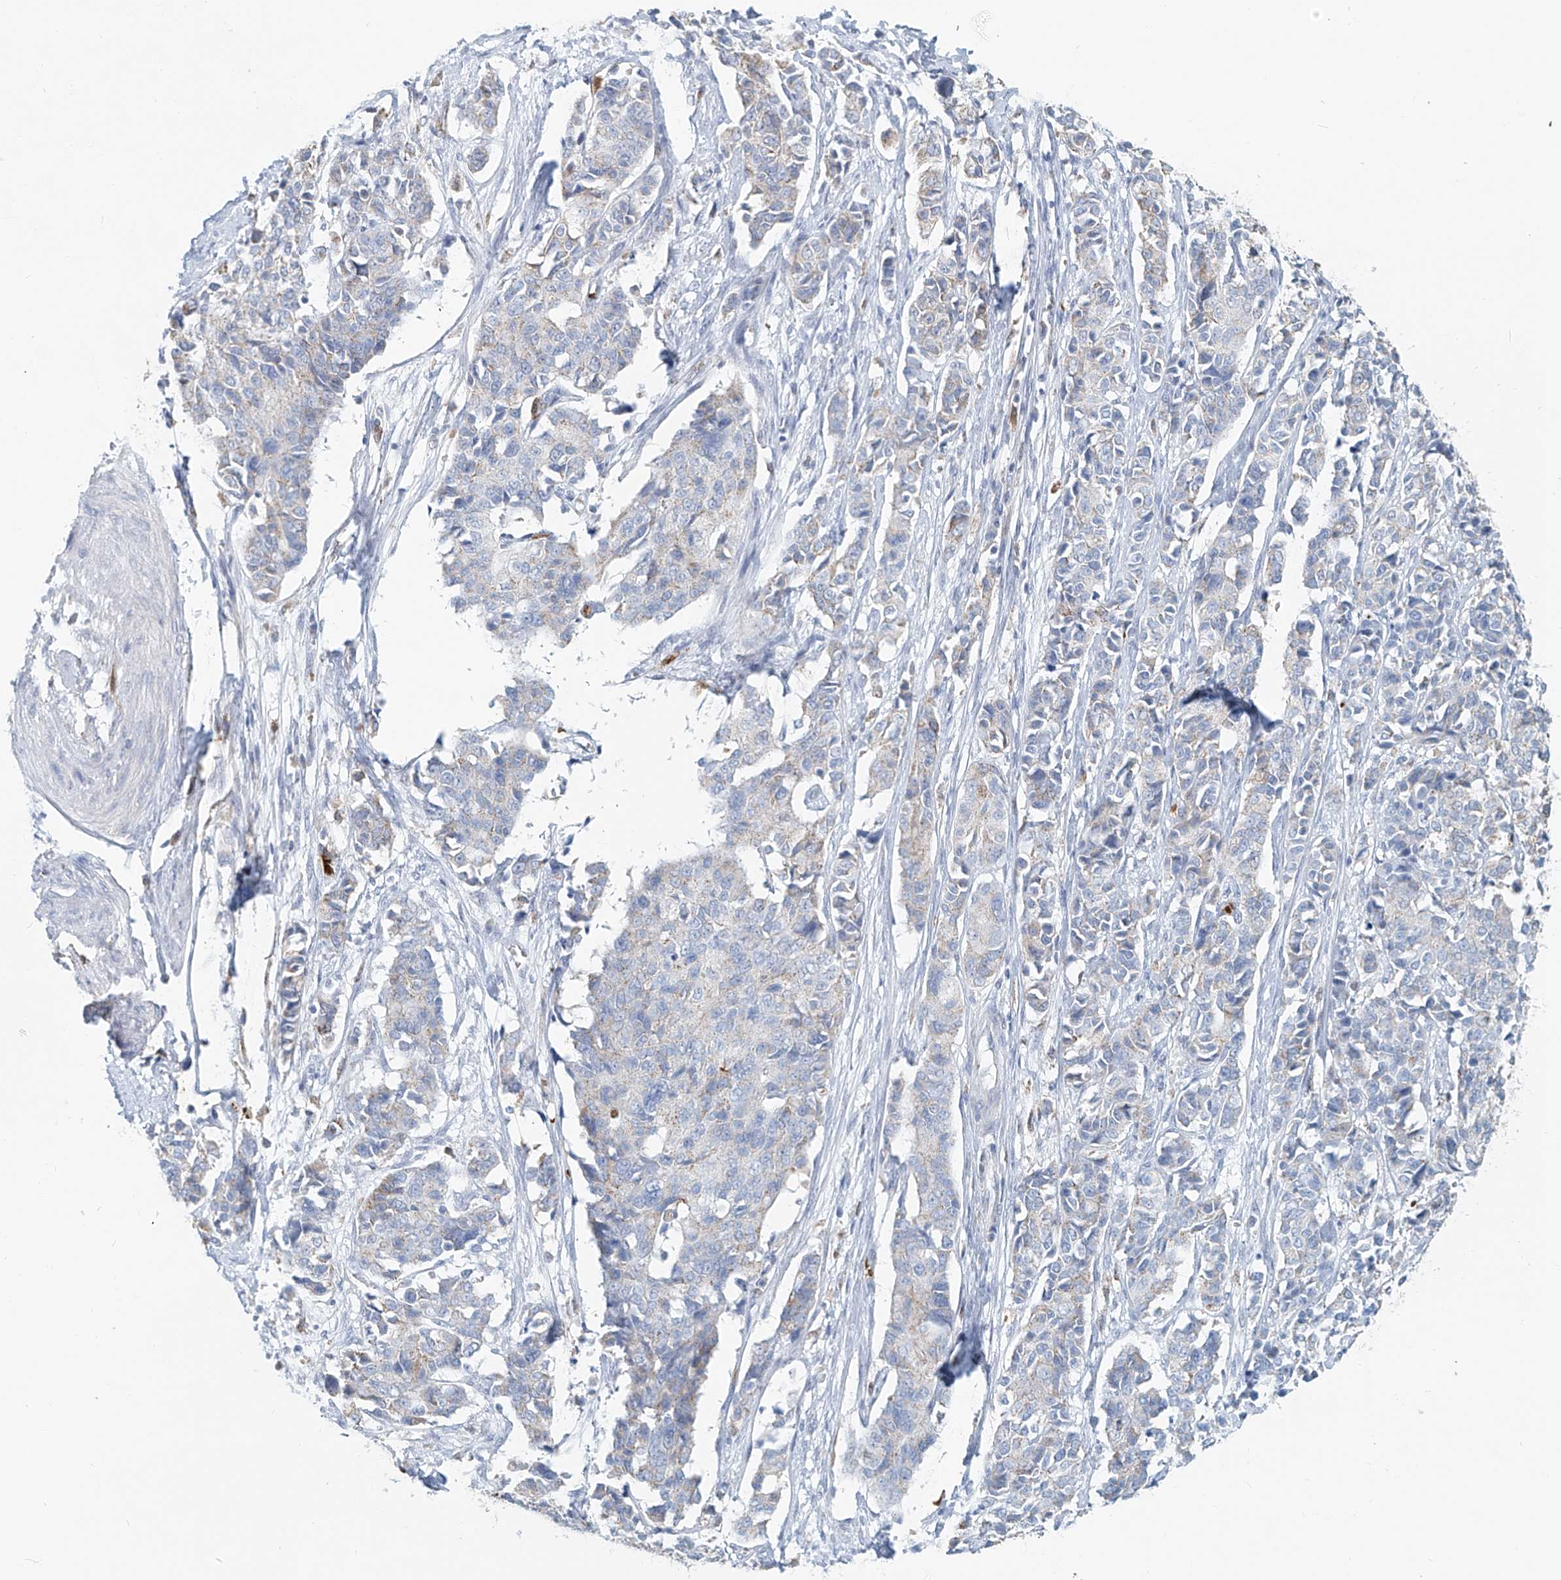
{"staining": {"intensity": "weak", "quantity": "<25%", "location": "cytoplasmic/membranous"}, "tissue": "cervical cancer", "cell_type": "Tumor cells", "image_type": "cancer", "snomed": [{"axis": "morphology", "description": "Normal tissue, NOS"}, {"axis": "morphology", "description": "Squamous cell carcinoma, NOS"}, {"axis": "topography", "description": "Cervix"}], "caption": "This is an immunohistochemistry photomicrograph of squamous cell carcinoma (cervical). There is no positivity in tumor cells.", "gene": "PTPRA", "patient": {"sex": "female", "age": 35}}